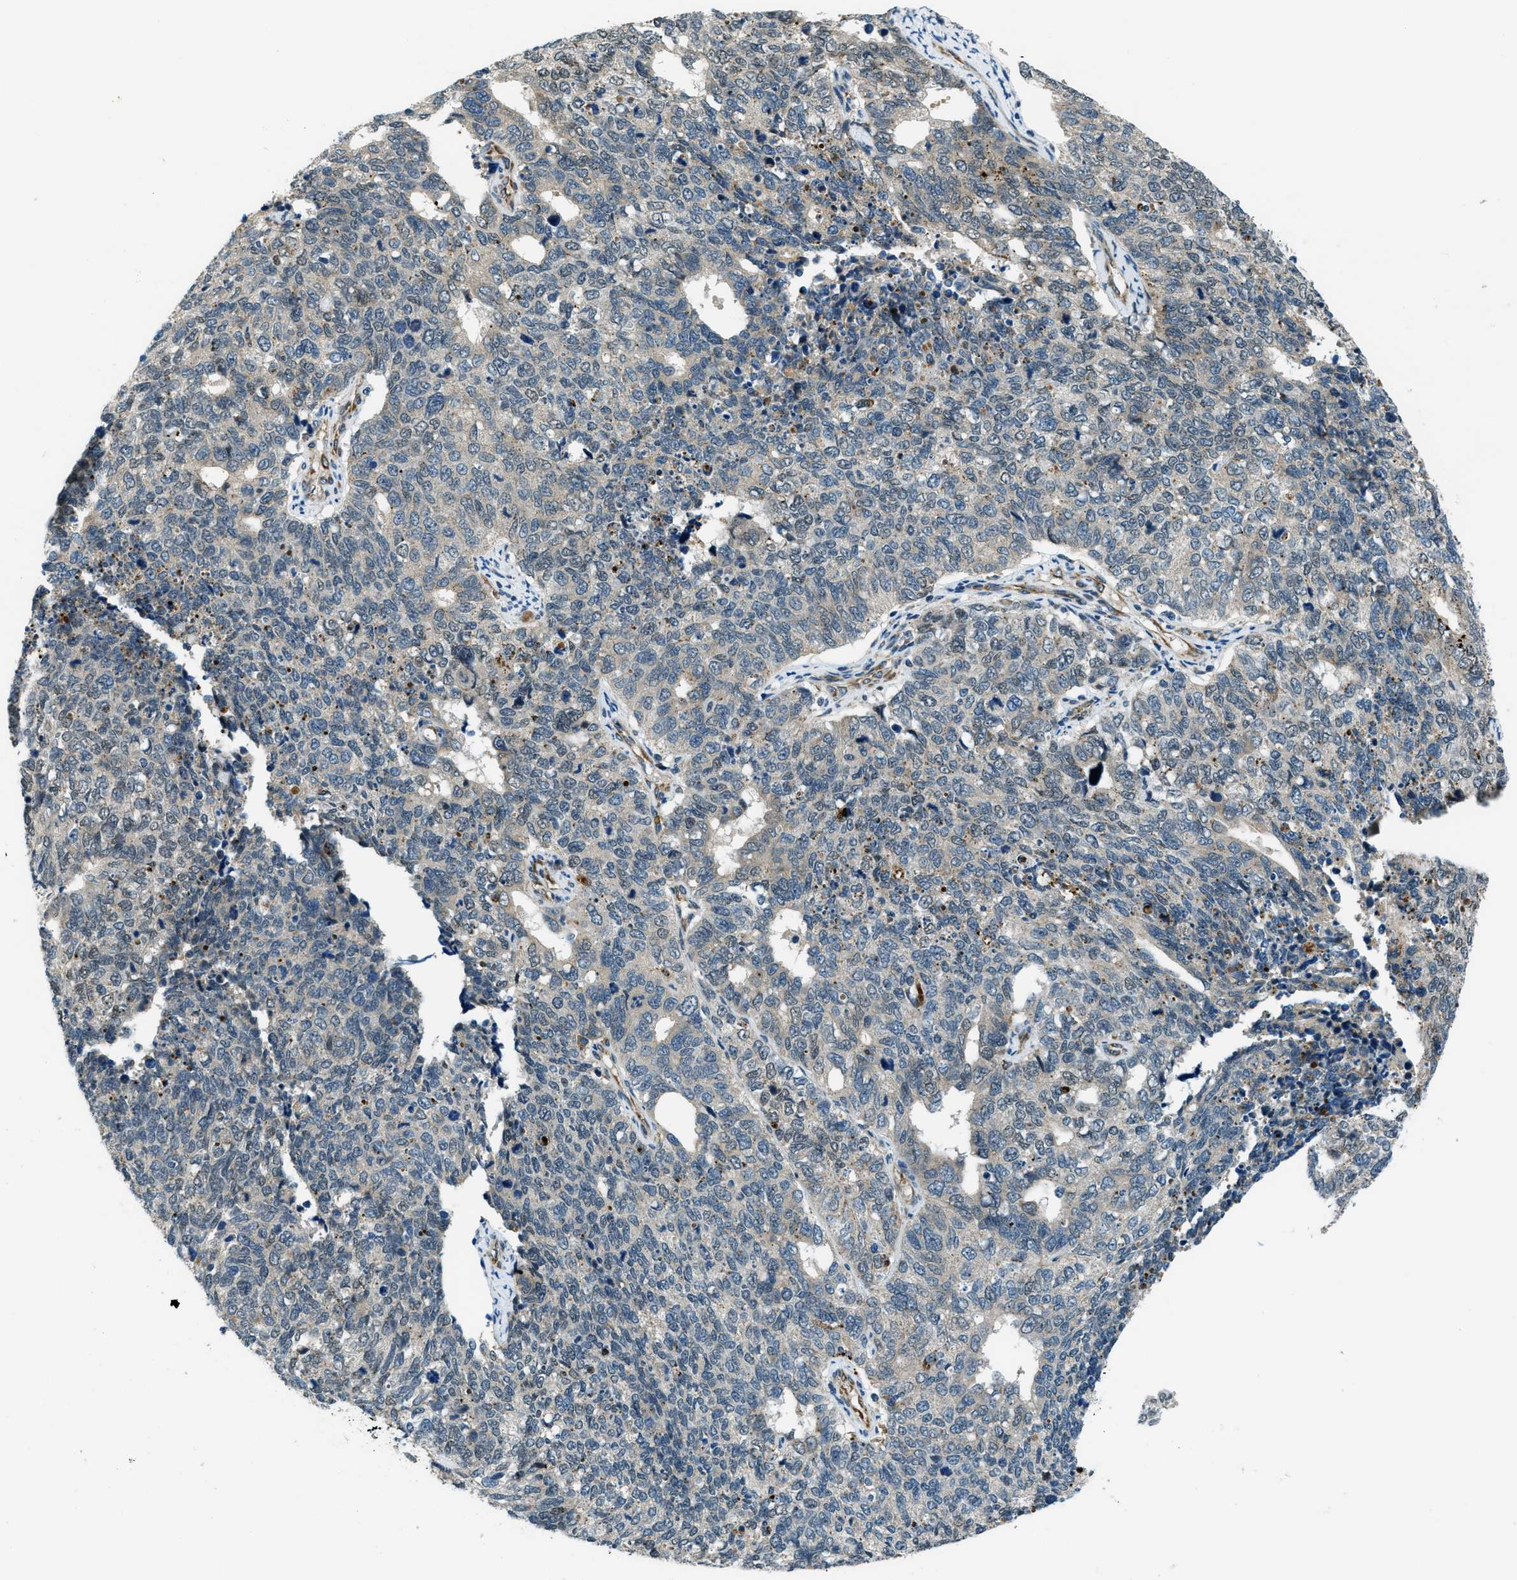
{"staining": {"intensity": "negative", "quantity": "none", "location": "none"}, "tissue": "cervical cancer", "cell_type": "Tumor cells", "image_type": "cancer", "snomed": [{"axis": "morphology", "description": "Squamous cell carcinoma, NOS"}, {"axis": "topography", "description": "Cervix"}], "caption": "Tumor cells show no significant protein staining in cervical cancer.", "gene": "GINM1", "patient": {"sex": "female", "age": 63}}